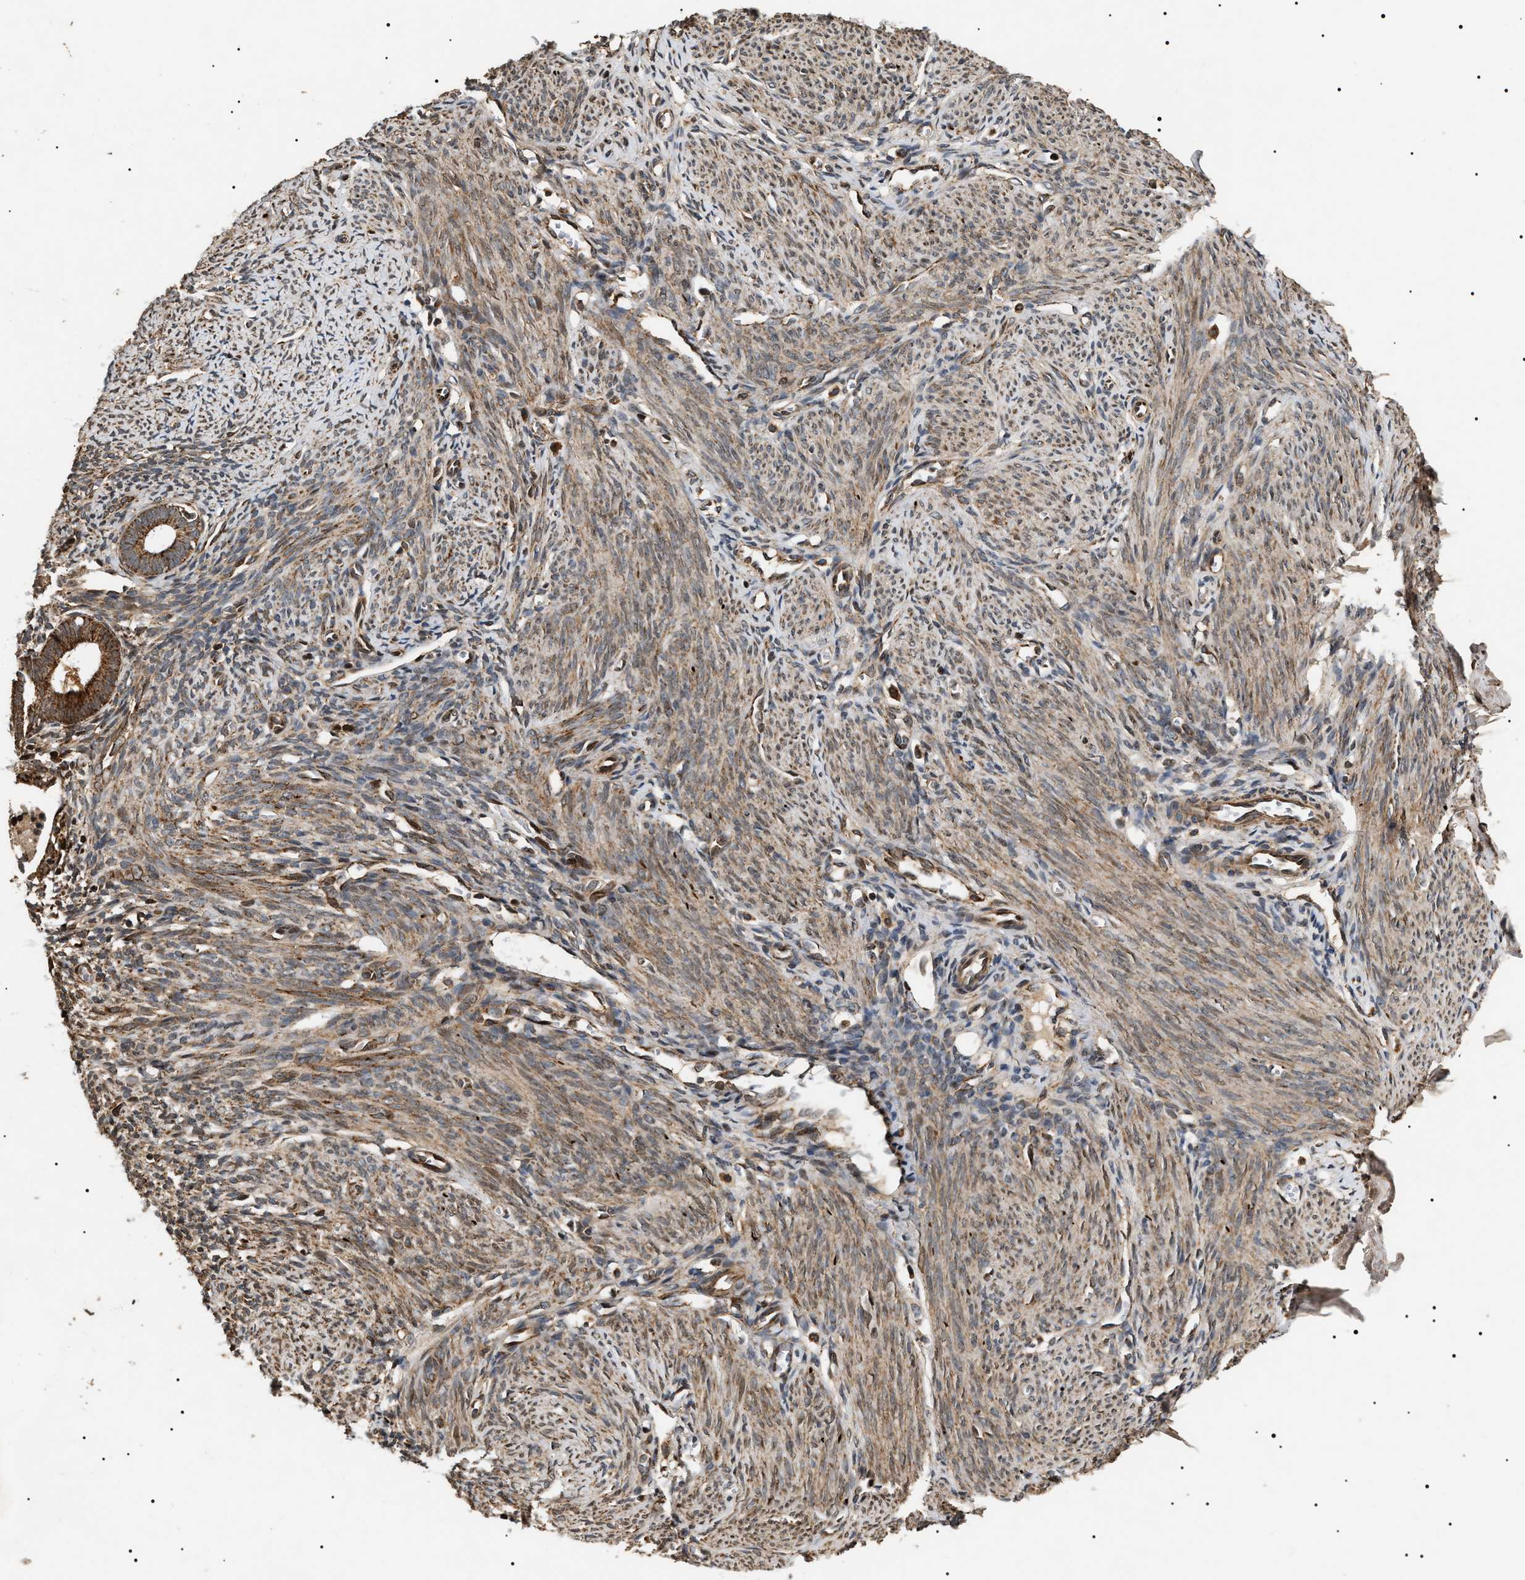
{"staining": {"intensity": "moderate", "quantity": "25%-75%", "location": "nuclear"}, "tissue": "endometrium", "cell_type": "Cells in endometrial stroma", "image_type": "normal", "snomed": [{"axis": "morphology", "description": "Normal tissue, NOS"}, {"axis": "morphology", "description": "Adenocarcinoma, NOS"}, {"axis": "topography", "description": "Endometrium"}], "caption": "This is an image of immunohistochemistry staining of unremarkable endometrium, which shows moderate expression in the nuclear of cells in endometrial stroma.", "gene": "ZBTB26", "patient": {"sex": "female", "age": 57}}